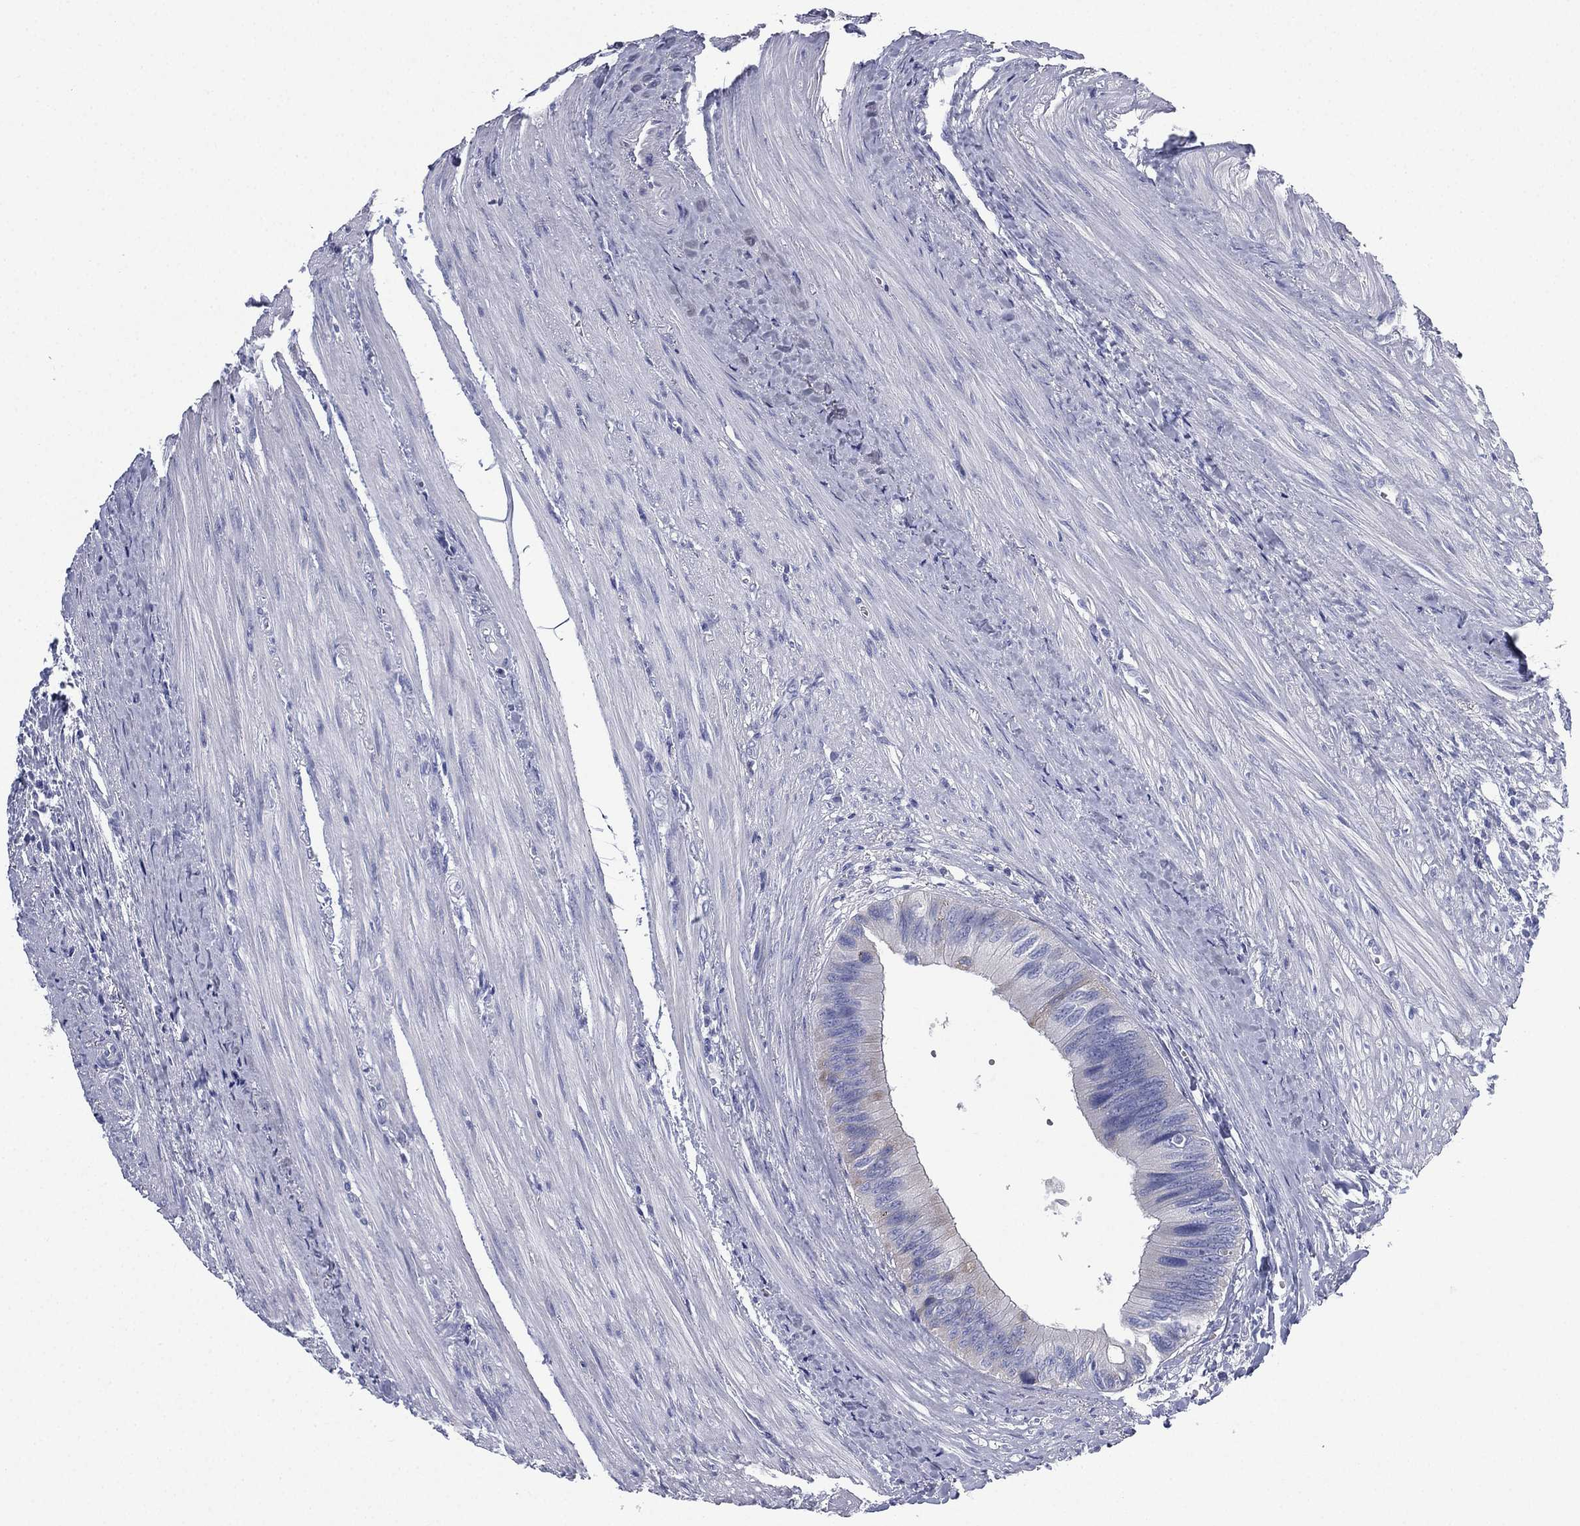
{"staining": {"intensity": "negative", "quantity": "none", "location": "none"}, "tissue": "colorectal cancer", "cell_type": "Tumor cells", "image_type": "cancer", "snomed": [{"axis": "morphology", "description": "Normal tissue, NOS"}, {"axis": "morphology", "description": "Adenocarcinoma, NOS"}, {"axis": "topography", "description": "Colon"}], "caption": "An immunohistochemistry (IHC) histopathology image of colorectal adenocarcinoma is shown. There is no staining in tumor cells of colorectal adenocarcinoma.", "gene": "FCER2", "patient": {"sex": "male", "age": 65}}